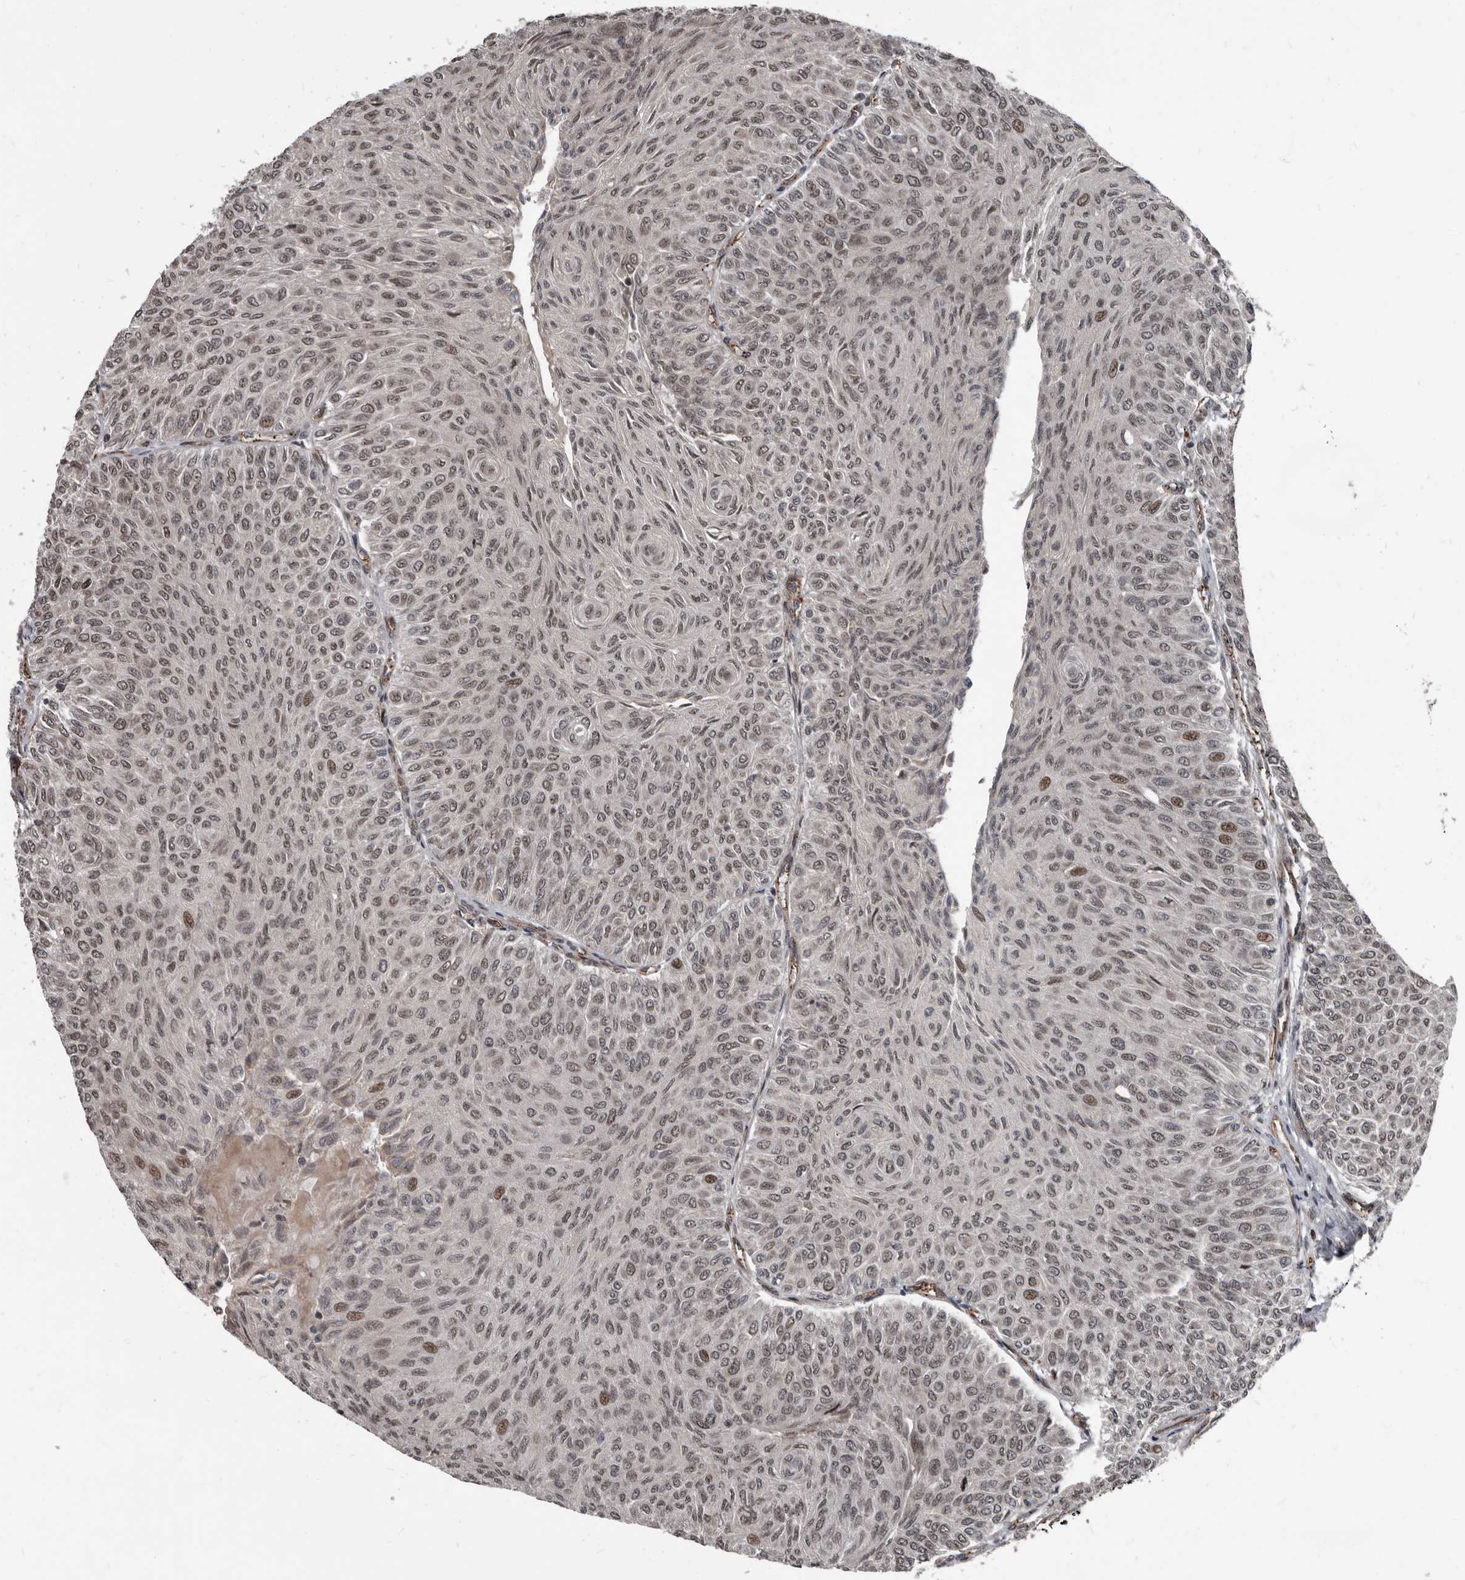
{"staining": {"intensity": "moderate", "quantity": "<25%", "location": "nuclear"}, "tissue": "urothelial cancer", "cell_type": "Tumor cells", "image_type": "cancer", "snomed": [{"axis": "morphology", "description": "Urothelial carcinoma, Low grade"}, {"axis": "topography", "description": "Urinary bladder"}], "caption": "The image exhibits a brown stain indicating the presence of a protein in the nuclear of tumor cells in low-grade urothelial carcinoma. Immunohistochemistry stains the protein of interest in brown and the nuclei are stained blue.", "gene": "CHD1L", "patient": {"sex": "male", "age": 78}}